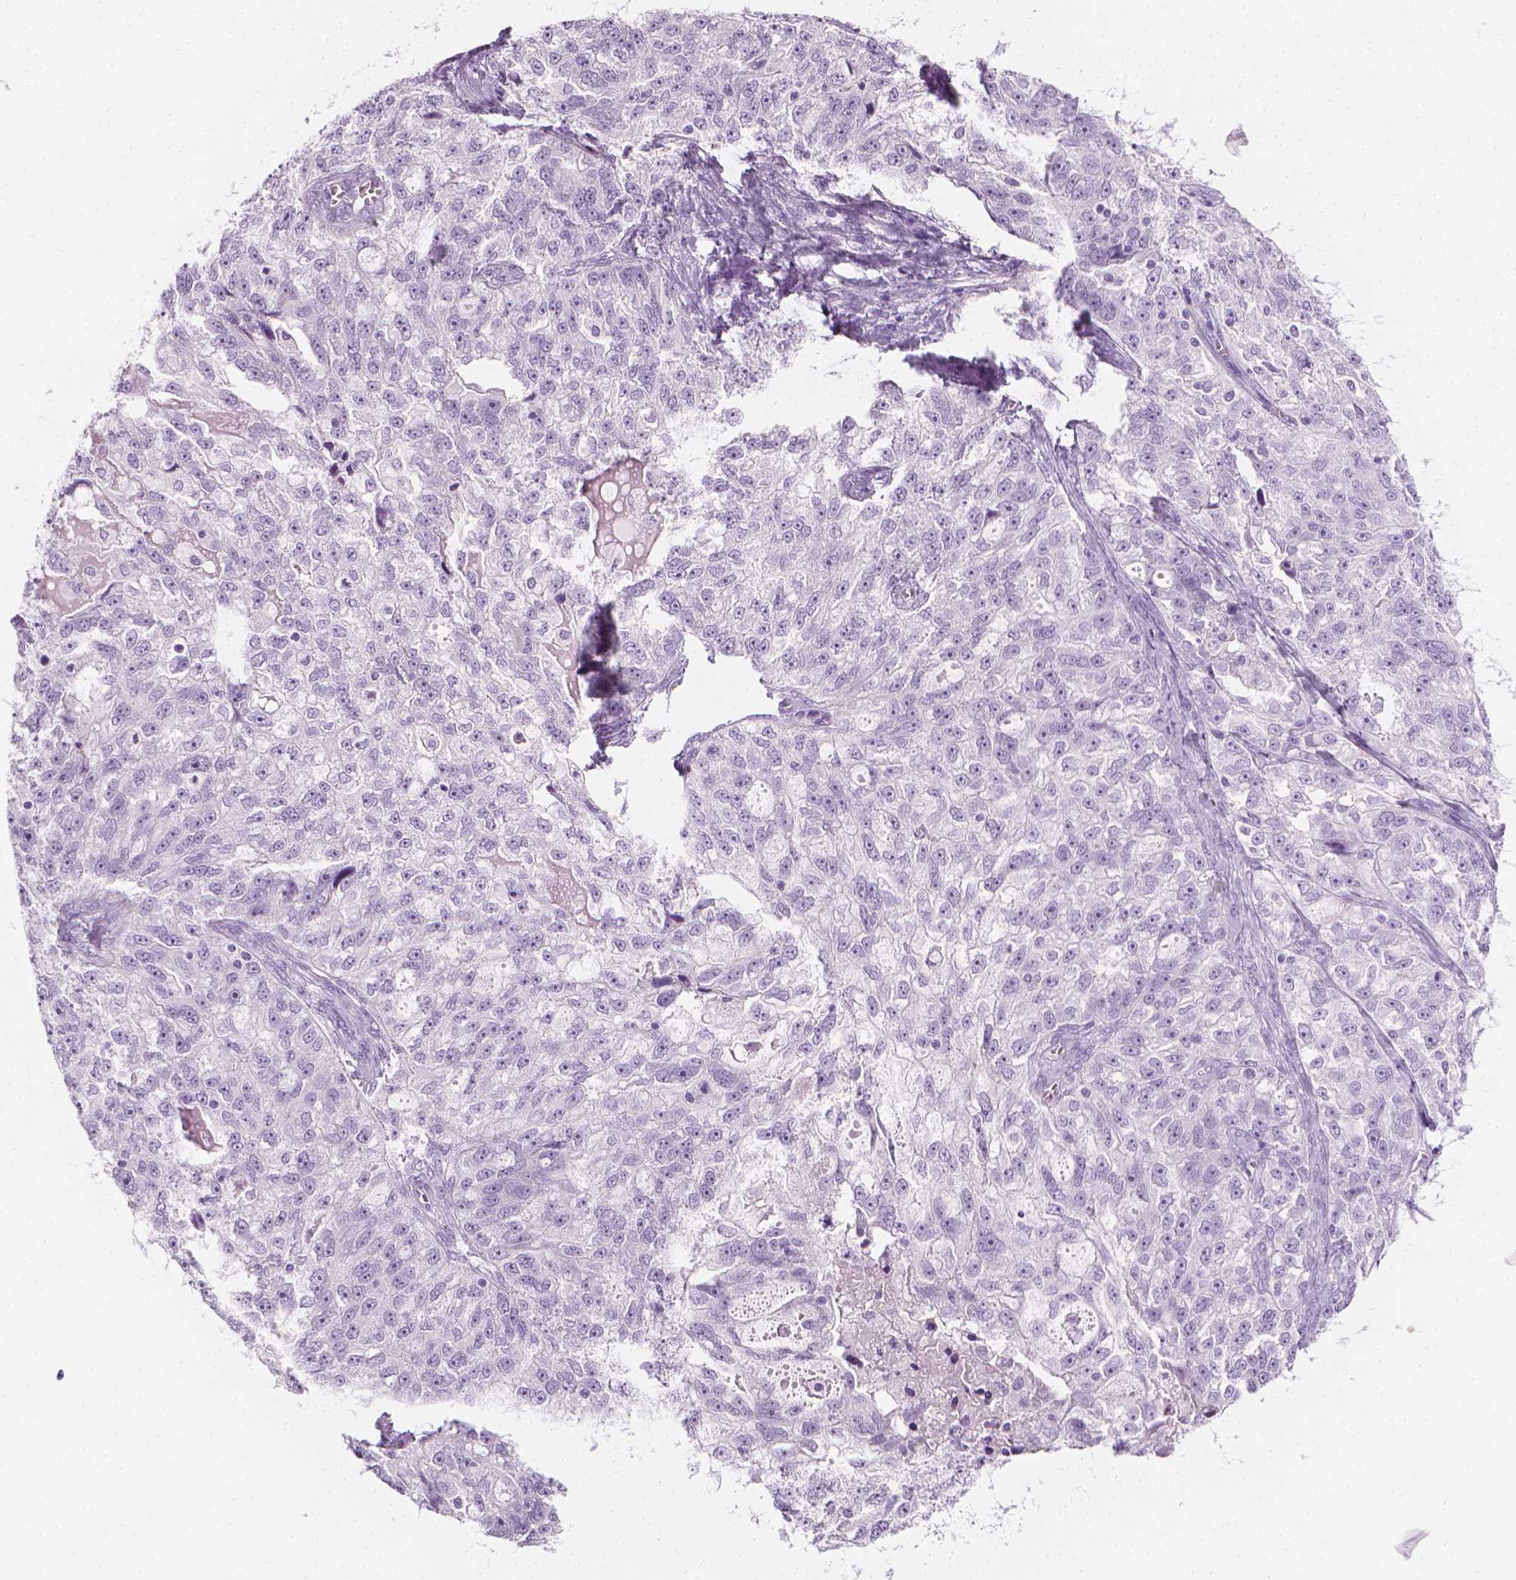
{"staining": {"intensity": "negative", "quantity": "none", "location": "none"}, "tissue": "ovarian cancer", "cell_type": "Tumor cells", "image_type": "cancer", "snomed": [{"axis": "morphology", "description": "Cystadenocarcinoma, serous, NOS"}, {"axis": "topography", "description": "Ovary"}], "caption": "An image of ovarian cancer stained for a protein demonstrates no brown staining in tumor cells.", "gene": "SCG3", "patient": {"sex": "female", "age": 51}}